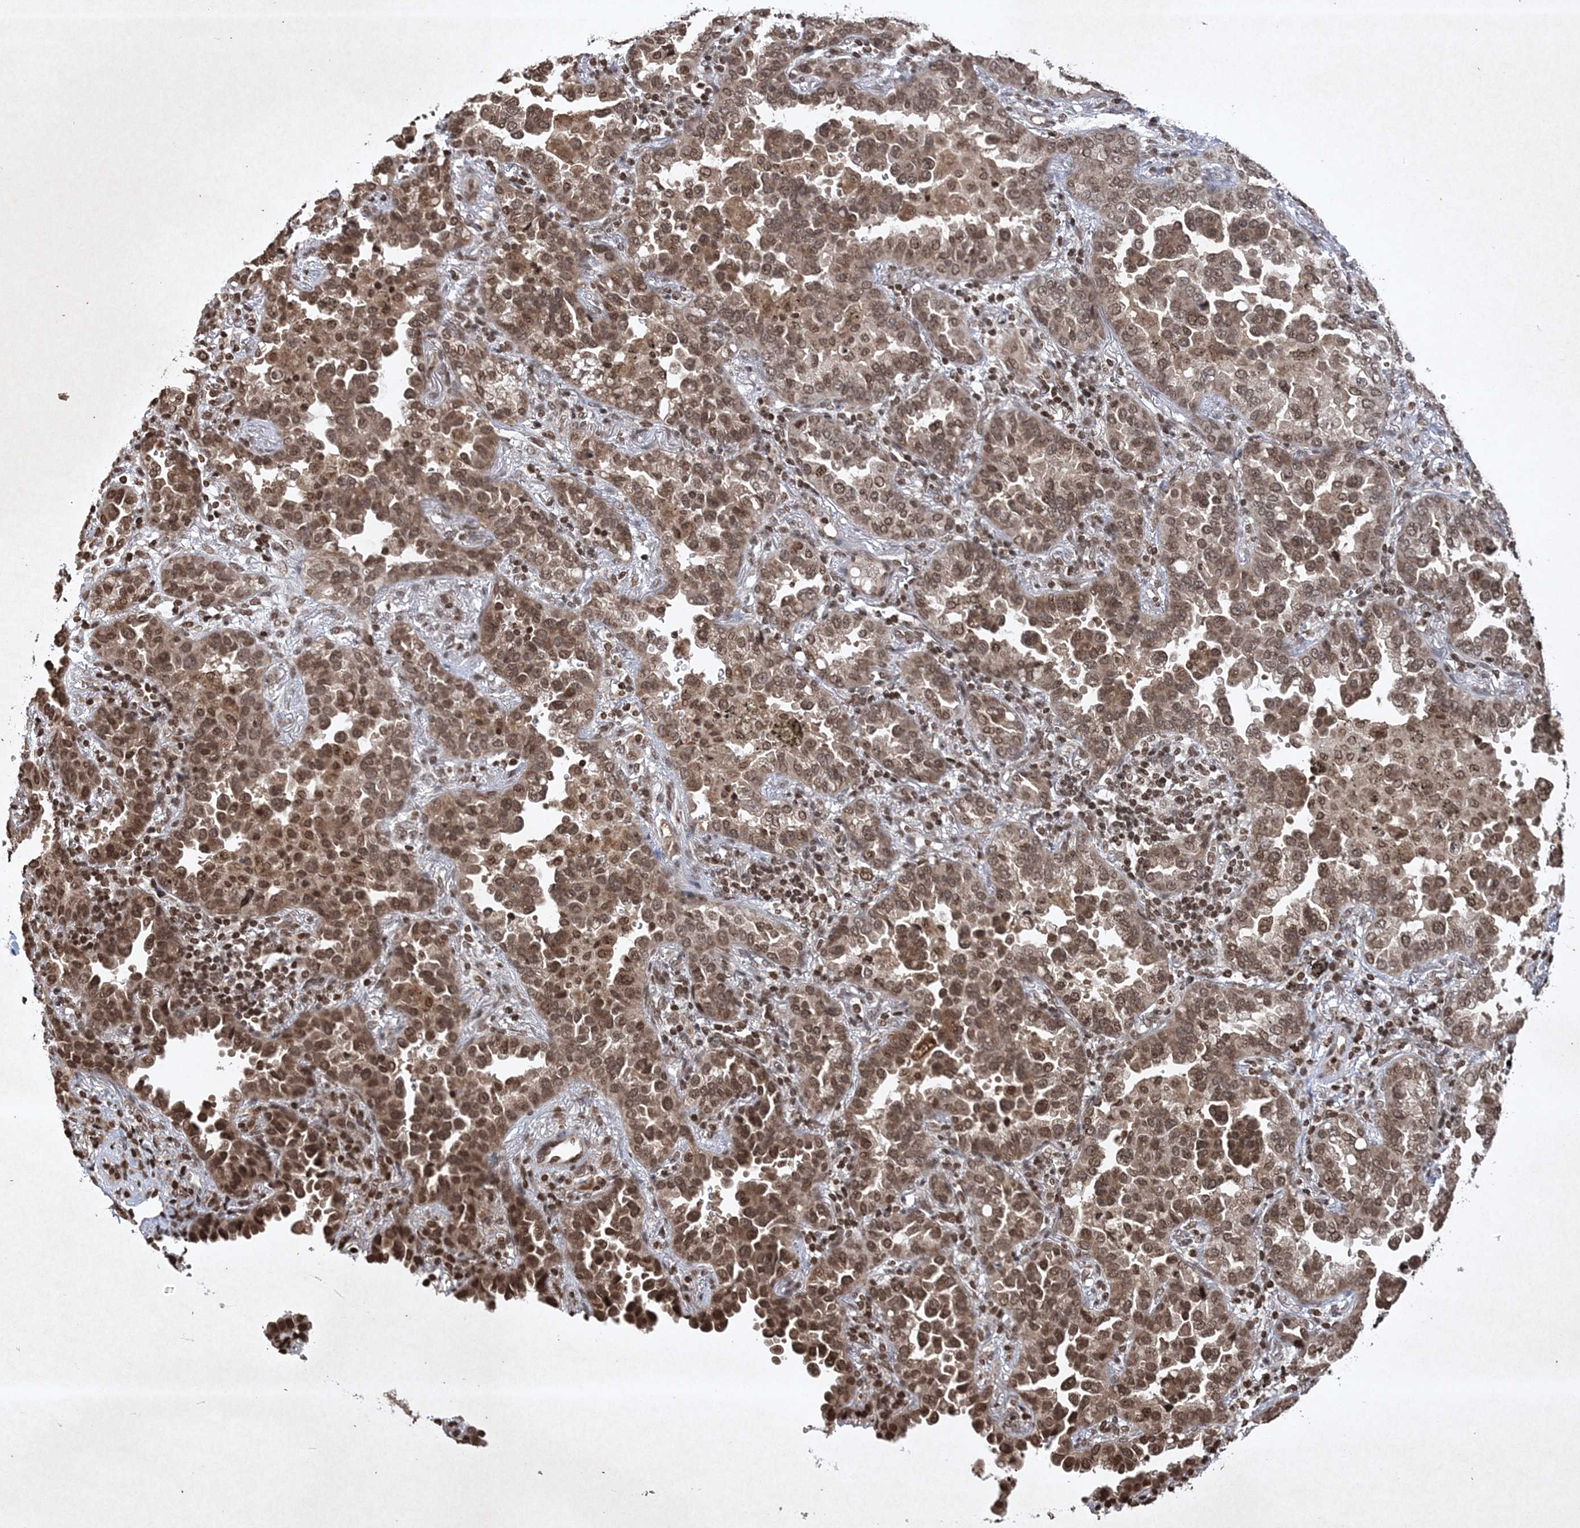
{"staining": {"intensity": "moderate", "quantity": ">75%", "location": "cytoplasmic/membranous,nuclear"}, "tissue": "lung cancer", "cell_type": "Tumor cells", "image_type": "cancer", "snomed": [{"axis": "morphology", "description": "Normal tissue, NOS"}, {"axis": "morphology", "description": "Adenocarcinoma, NOS"}, {"axis": "topography", "description": "Lung"}], "caption": "Lung cancer stained for a protein (brown) displays moderate cytoplasmic/membranous and nuclear positive staining in about >75% of tumor cells.", "gene": "NEDD9", "patient": {"sex": "male", "age": 59}}